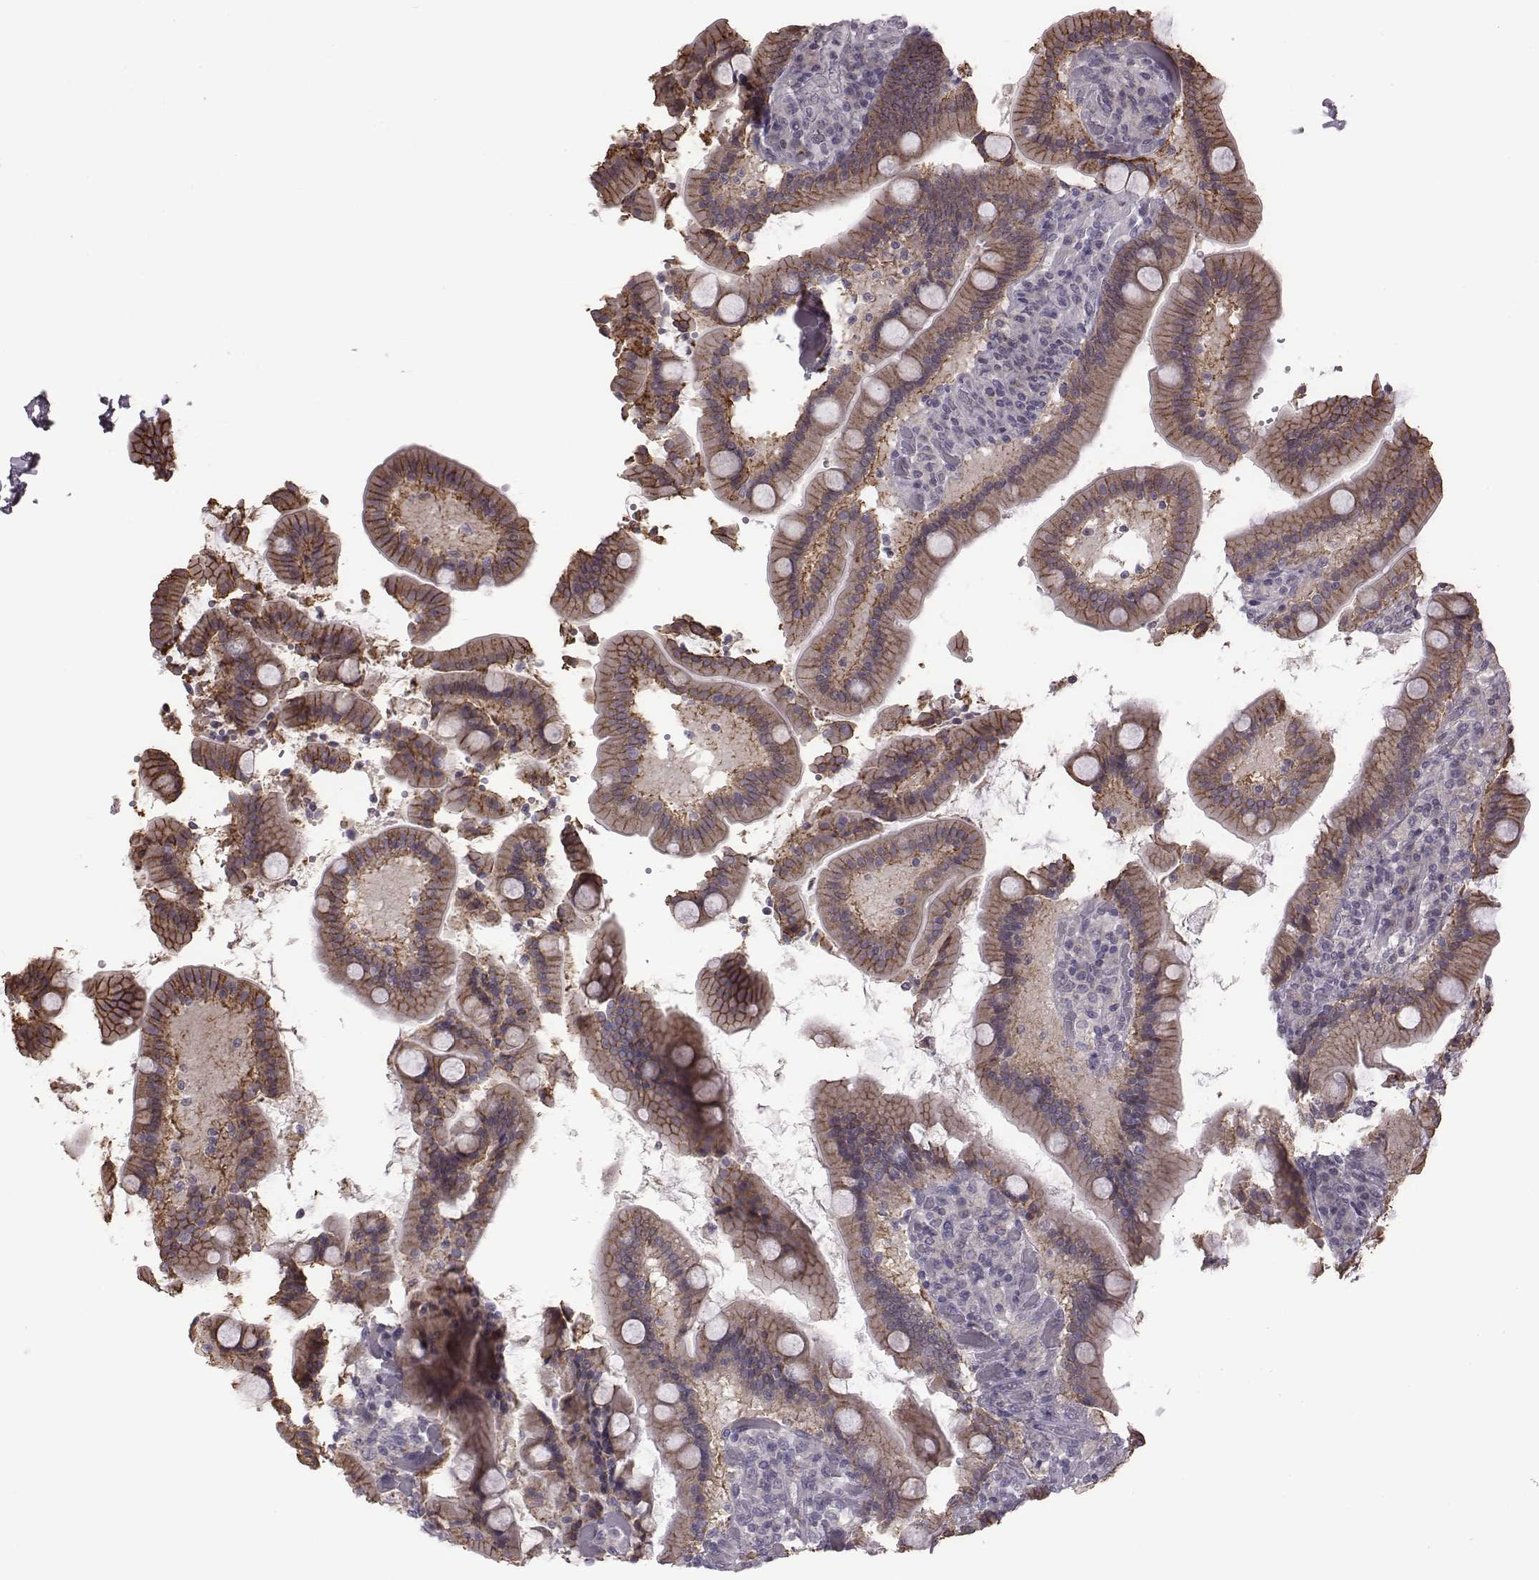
{"staining": {"intensity": "moderate", "quantity": "25%-75%", "location": "cytoplasmic/membranous"}, "tissue": "duodenum", "cell_type": "Glandular cells", "image_type": "normal", "snomed": [{"axis": "morphology", "description": "Normal tissue, NOS"}, {"axis": "topography", "description": "Duodenum"}], "caption": "This is a histology image of immunohistochemistry staining of benign duodenum, which shows moderate expression in the cytoplasmic/membranous of glandular cells.", "gene": "BICDL1", "patient": {"sex": "female", "age": 62}}